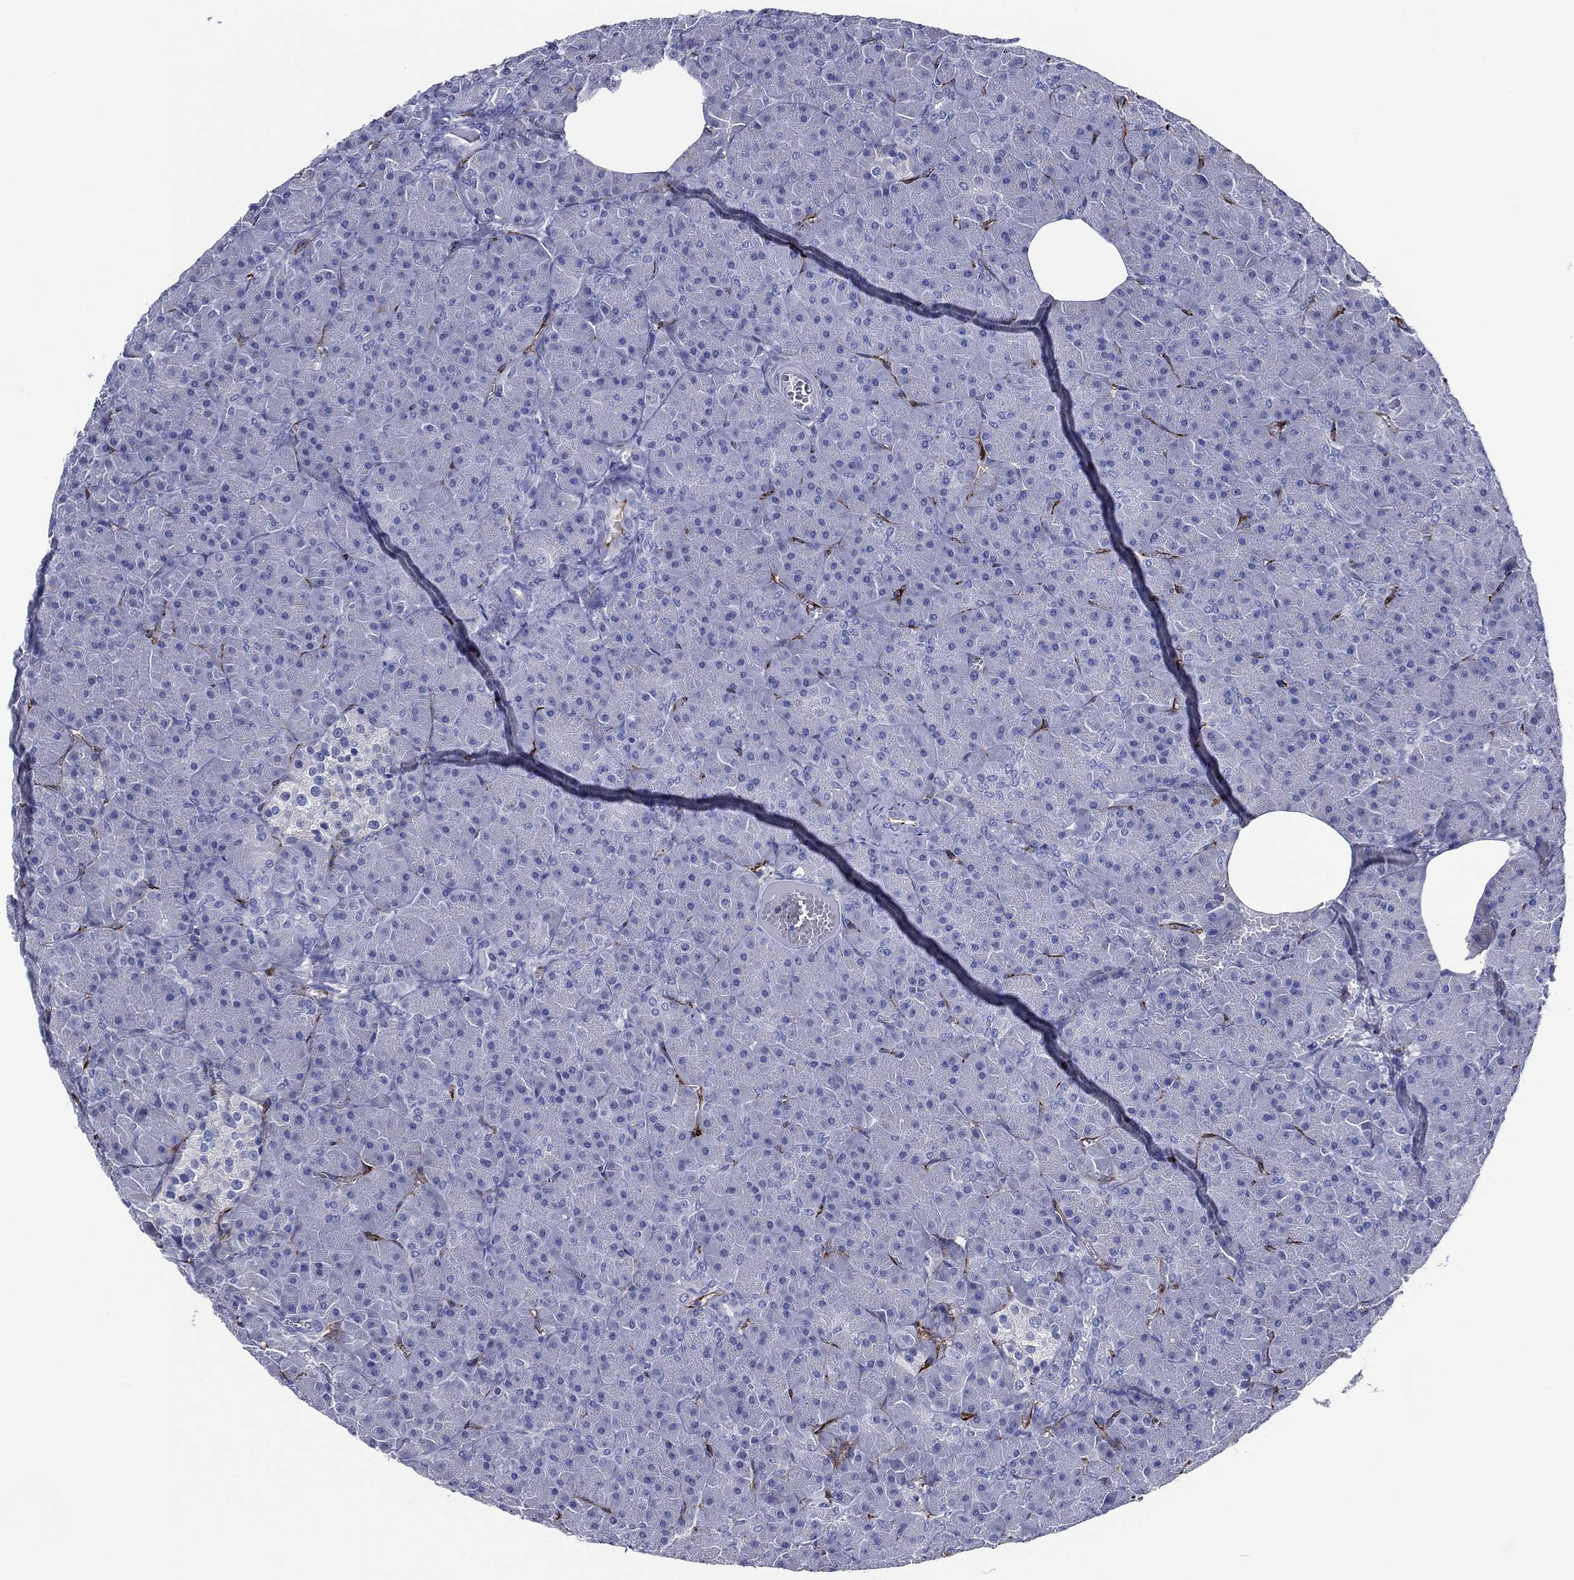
{"staining": {"intensity": "moderate", "quantity": "<25%", "location": "cytoplasmic/membranous"}, "tissue": "pancreas", "cell_type": "Exocrine glandular cells", "image_type": "normal", "snomed": [{"axis": "morphology", "description": "Normal tissue, NOS"}, {"axis": "topography", "description": "Pancreas"}], "caption": "Protein staining demonstrates moderate cytoplasmic/membranous positivity in approximately <25% of exocrine glandular cells in benign pancreas. (Brightfield microscopy of DAB IHC at high magnification).", "gene": "ACE2", "patient": {"sex": "male", "age": 61}}